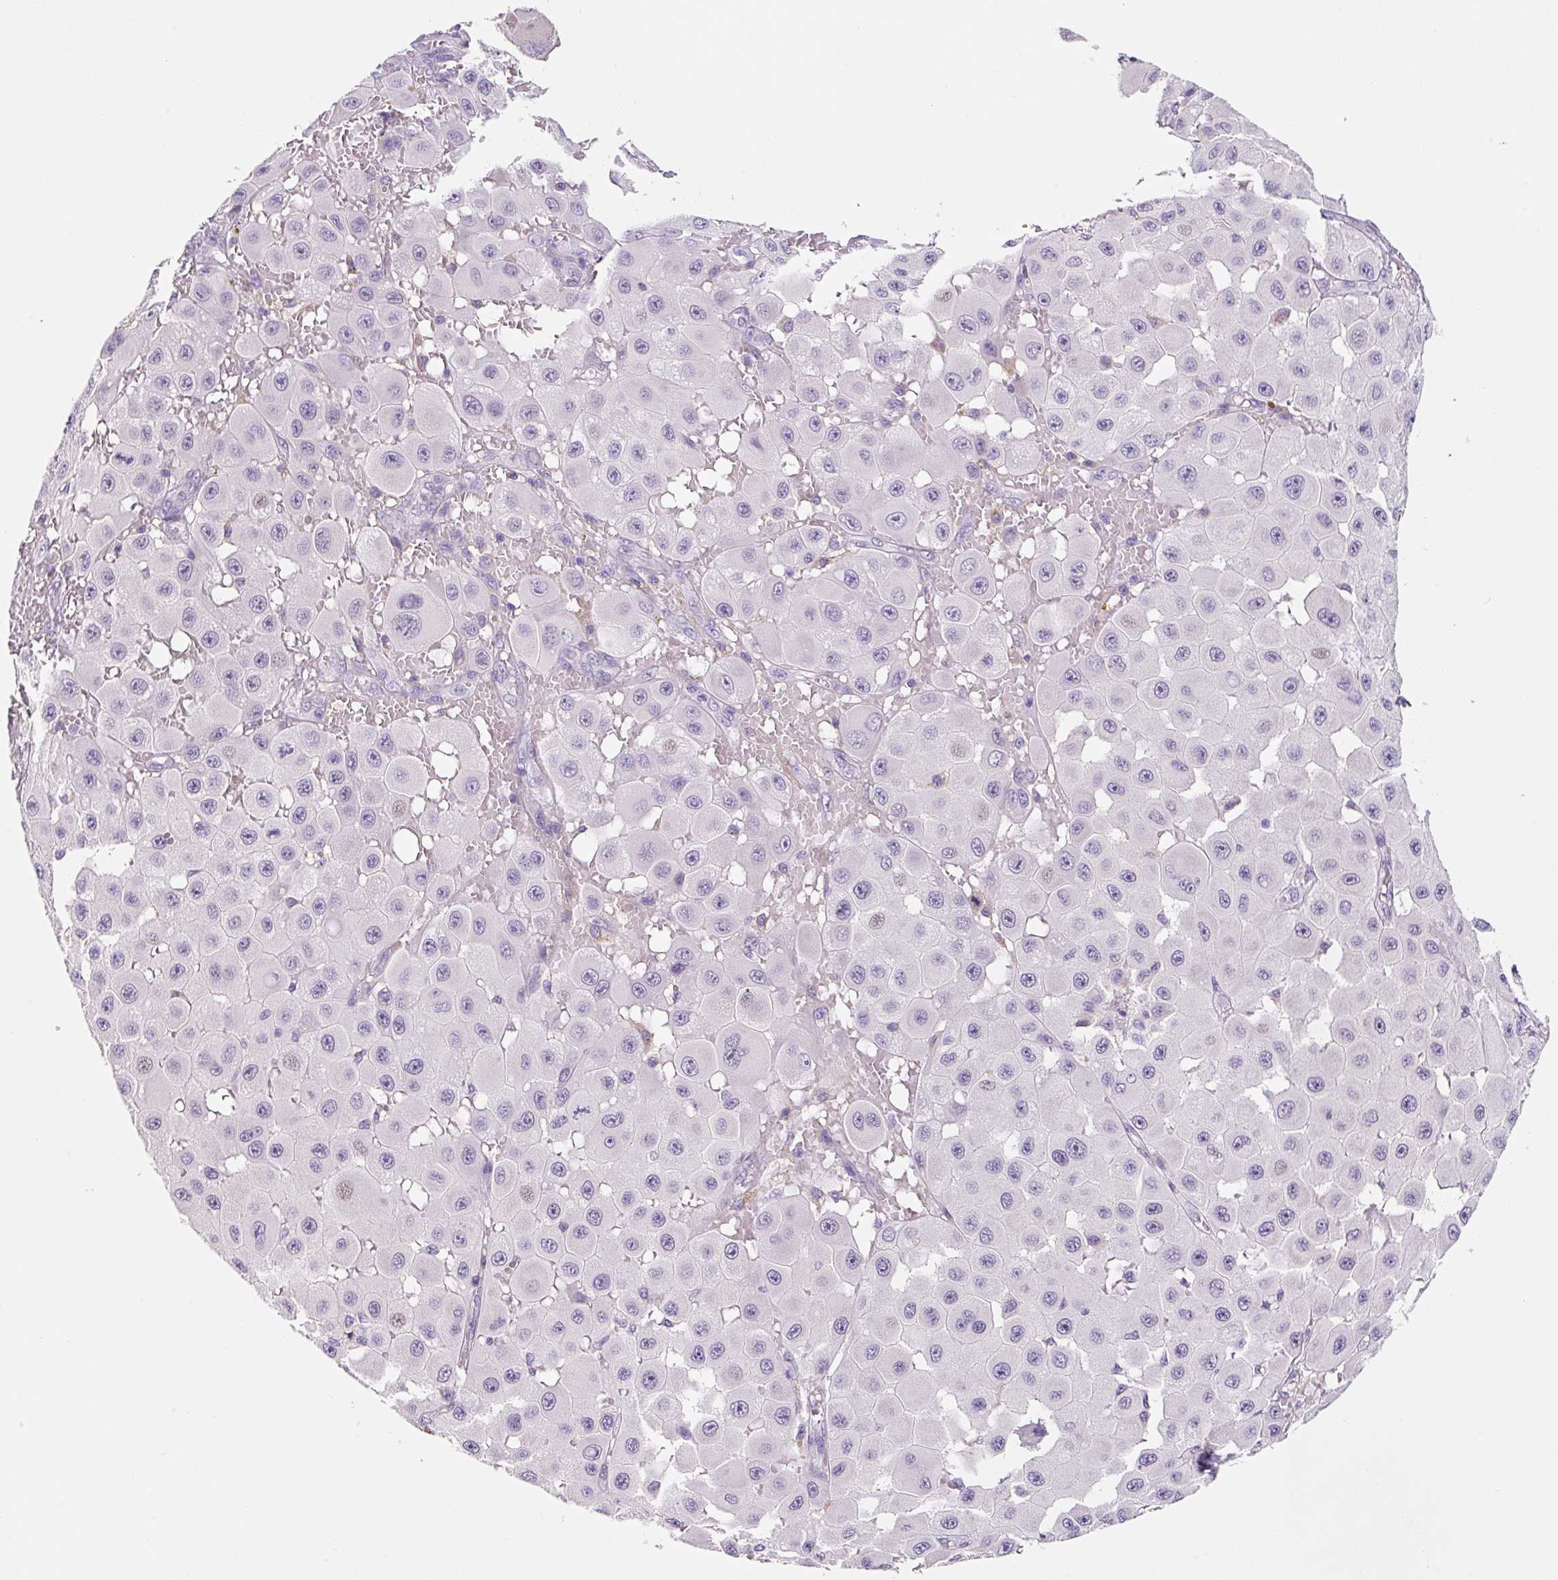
{"staining": {"intensity": "negative", "quantity": "none", "location": "none"}, "tissue": "melanoma", "cell_type": "Tumor cells", "image_type": "cancer", "snomed": [{"axis": "morphology", "description": "Malignant melanoma, NOS"}, {"axis": "topography", "description": "Skin"}], "caption": "This image is of melanoma stained with immunohistochemistry (IHC) to label a protein in brown with the nuclei are counter-stained blue. There is no positivity in tumor cells.", "gene": "SYP", "patient": {"sex": "female", "age": 81}}